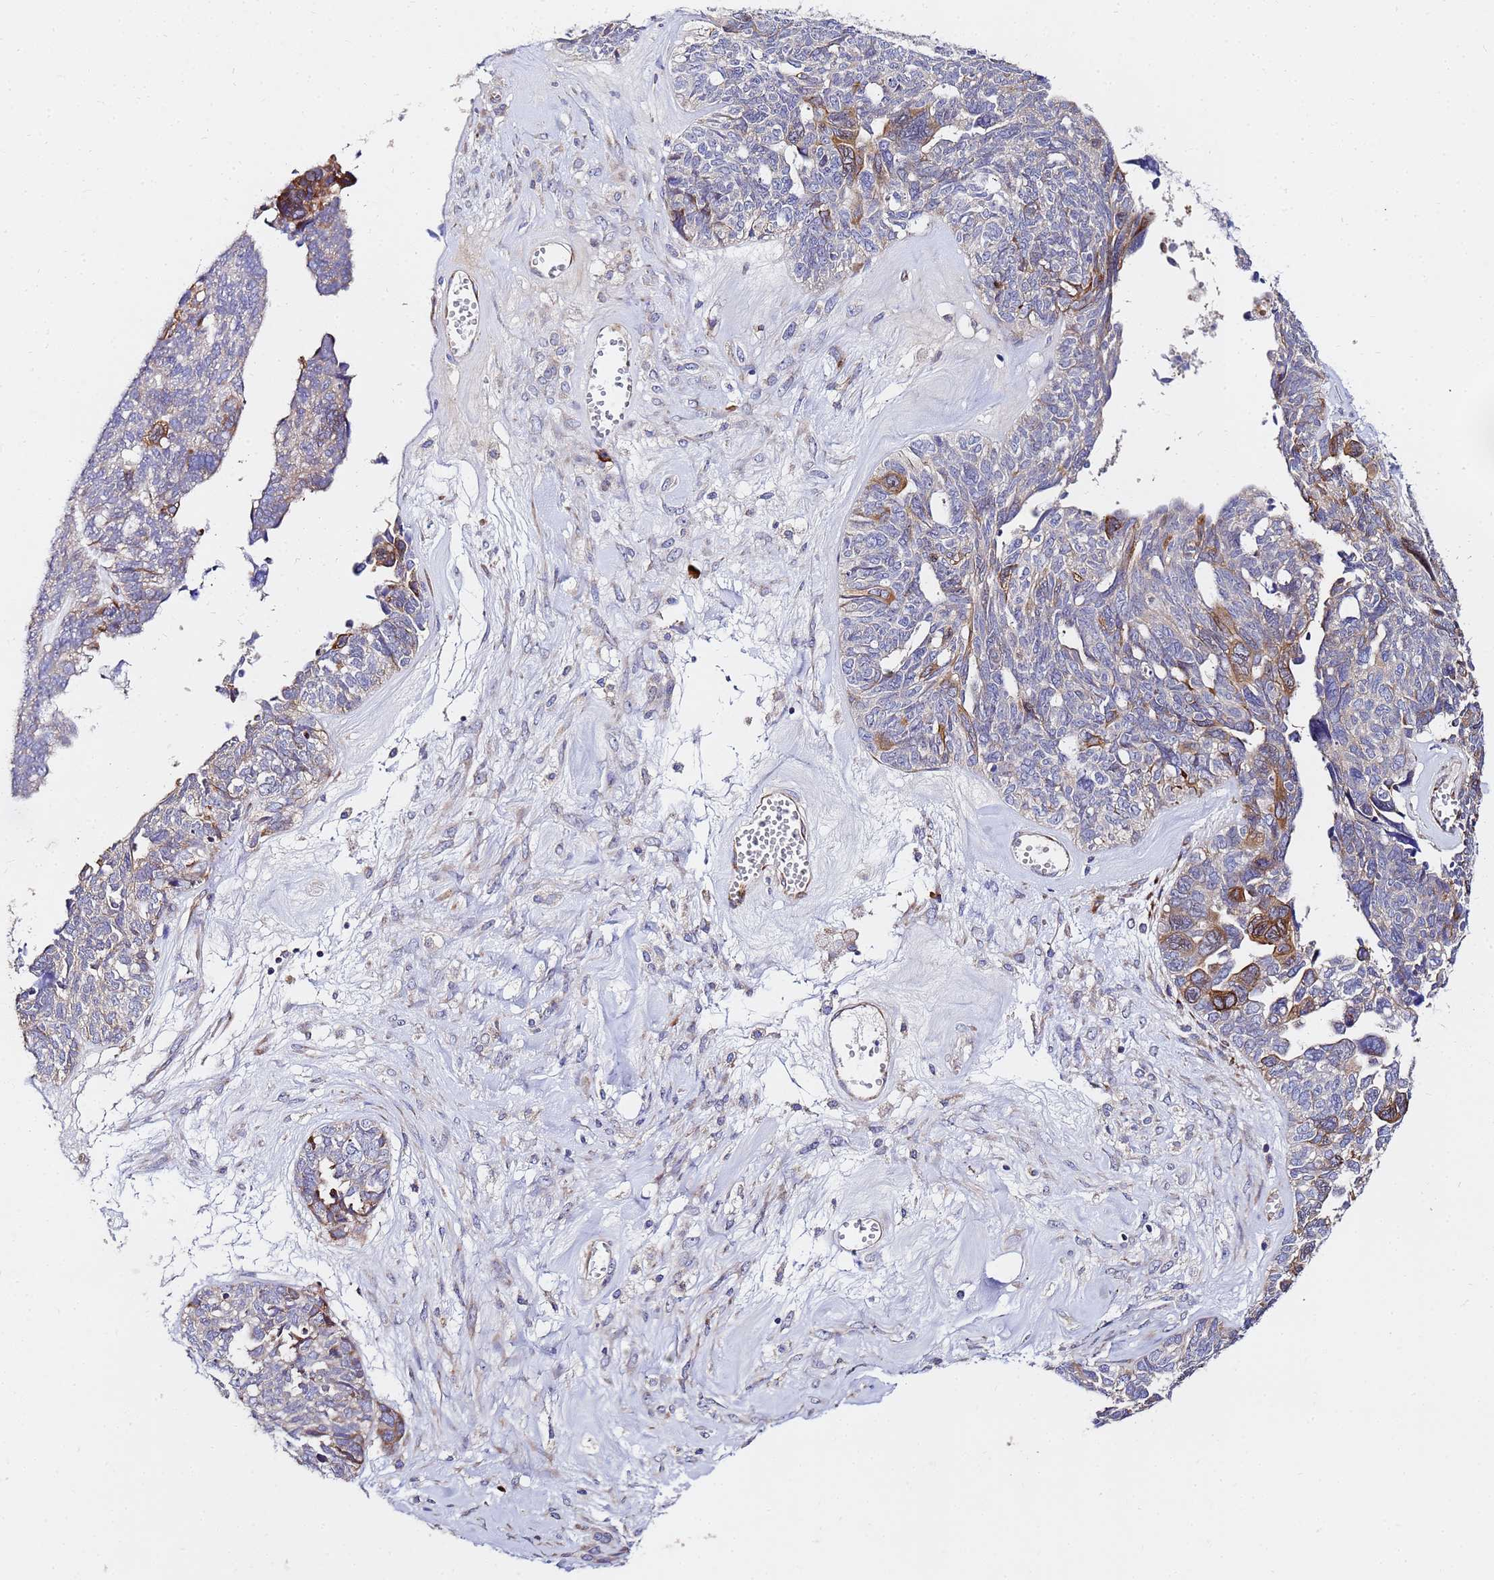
{"staining": {"intensity": "moderate", "quantity": "<25%", "location": "cytoplasmic/membranous"}, "tissue": "ovarian cancer", "cell_type": "Tumor cells", "image_type": "cancer", "snomed": [{"axis": "morphology", "description": "Cystadenocarcinoma, serous, NOS"}, {"axis": "topography", "description": "Ovary"}], "caption": "Immunohistochemical staining of human ovarian cancer shows moderate cytoplasmic/membranous protein expression in approximately <25% of tumor cells. The staining was performed using DAB, with brown indicating positive protein expression. Nuclei are stained blue with hematoxylin.", "gene": "POM121", "patient": {"sex": "female", "age": 79}}